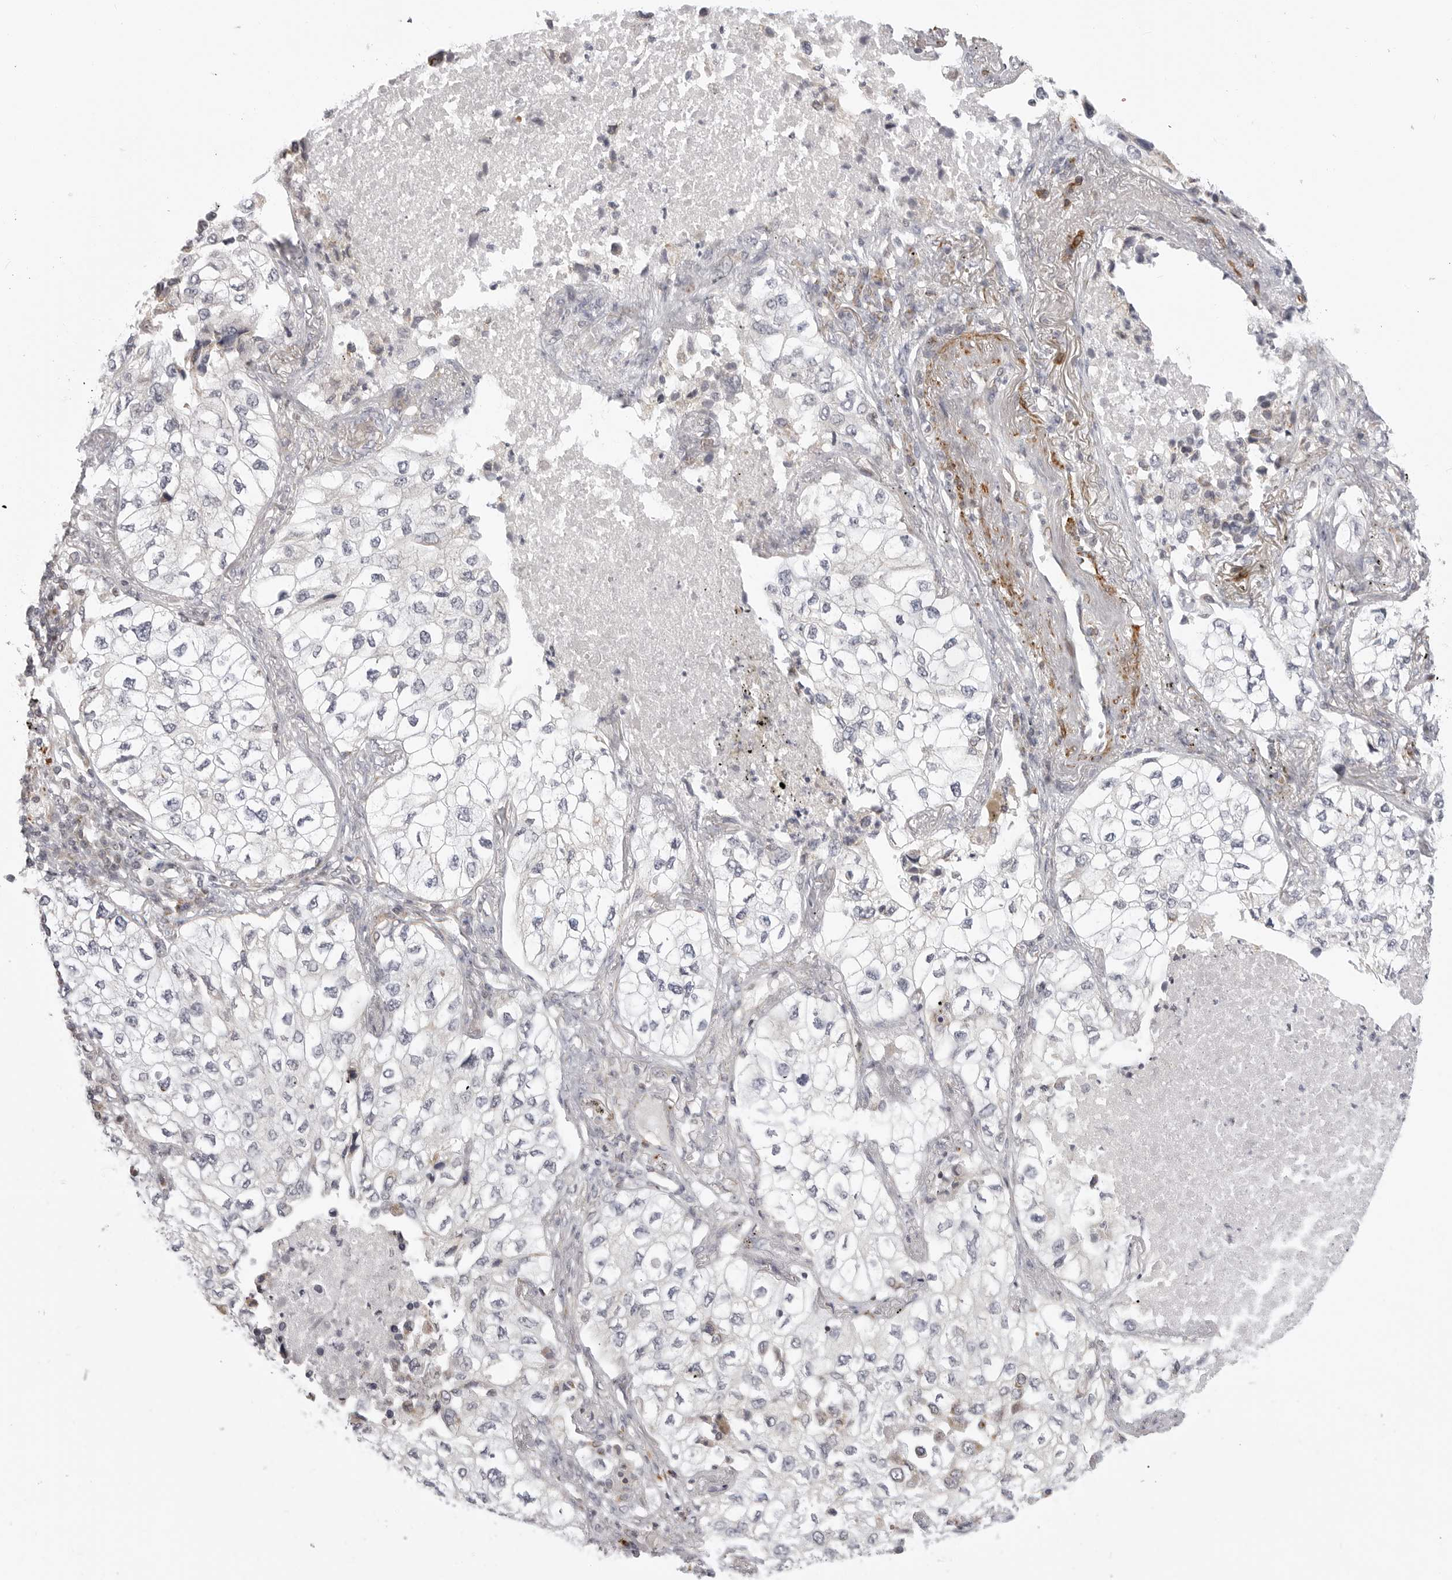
{"staining": {"intensity": "negative", "quantity": "none", "location": "none"}, "tissue": "lung cancer", "cell_type": "Tumor cells", "image_type": "cancer", "snomed": [{"axis": "morphology", "description": "Adenocarcinoma, NOS"}, {"axis": "topography", "description": "Lung"}], "caption": "DAB immunohistochemical staining of human adenocarcinoma (lung) exhibits no significant positivity in tumor cells.", "gene": "MAP7D1", "patient": {"sex": "male", "age": 63}}